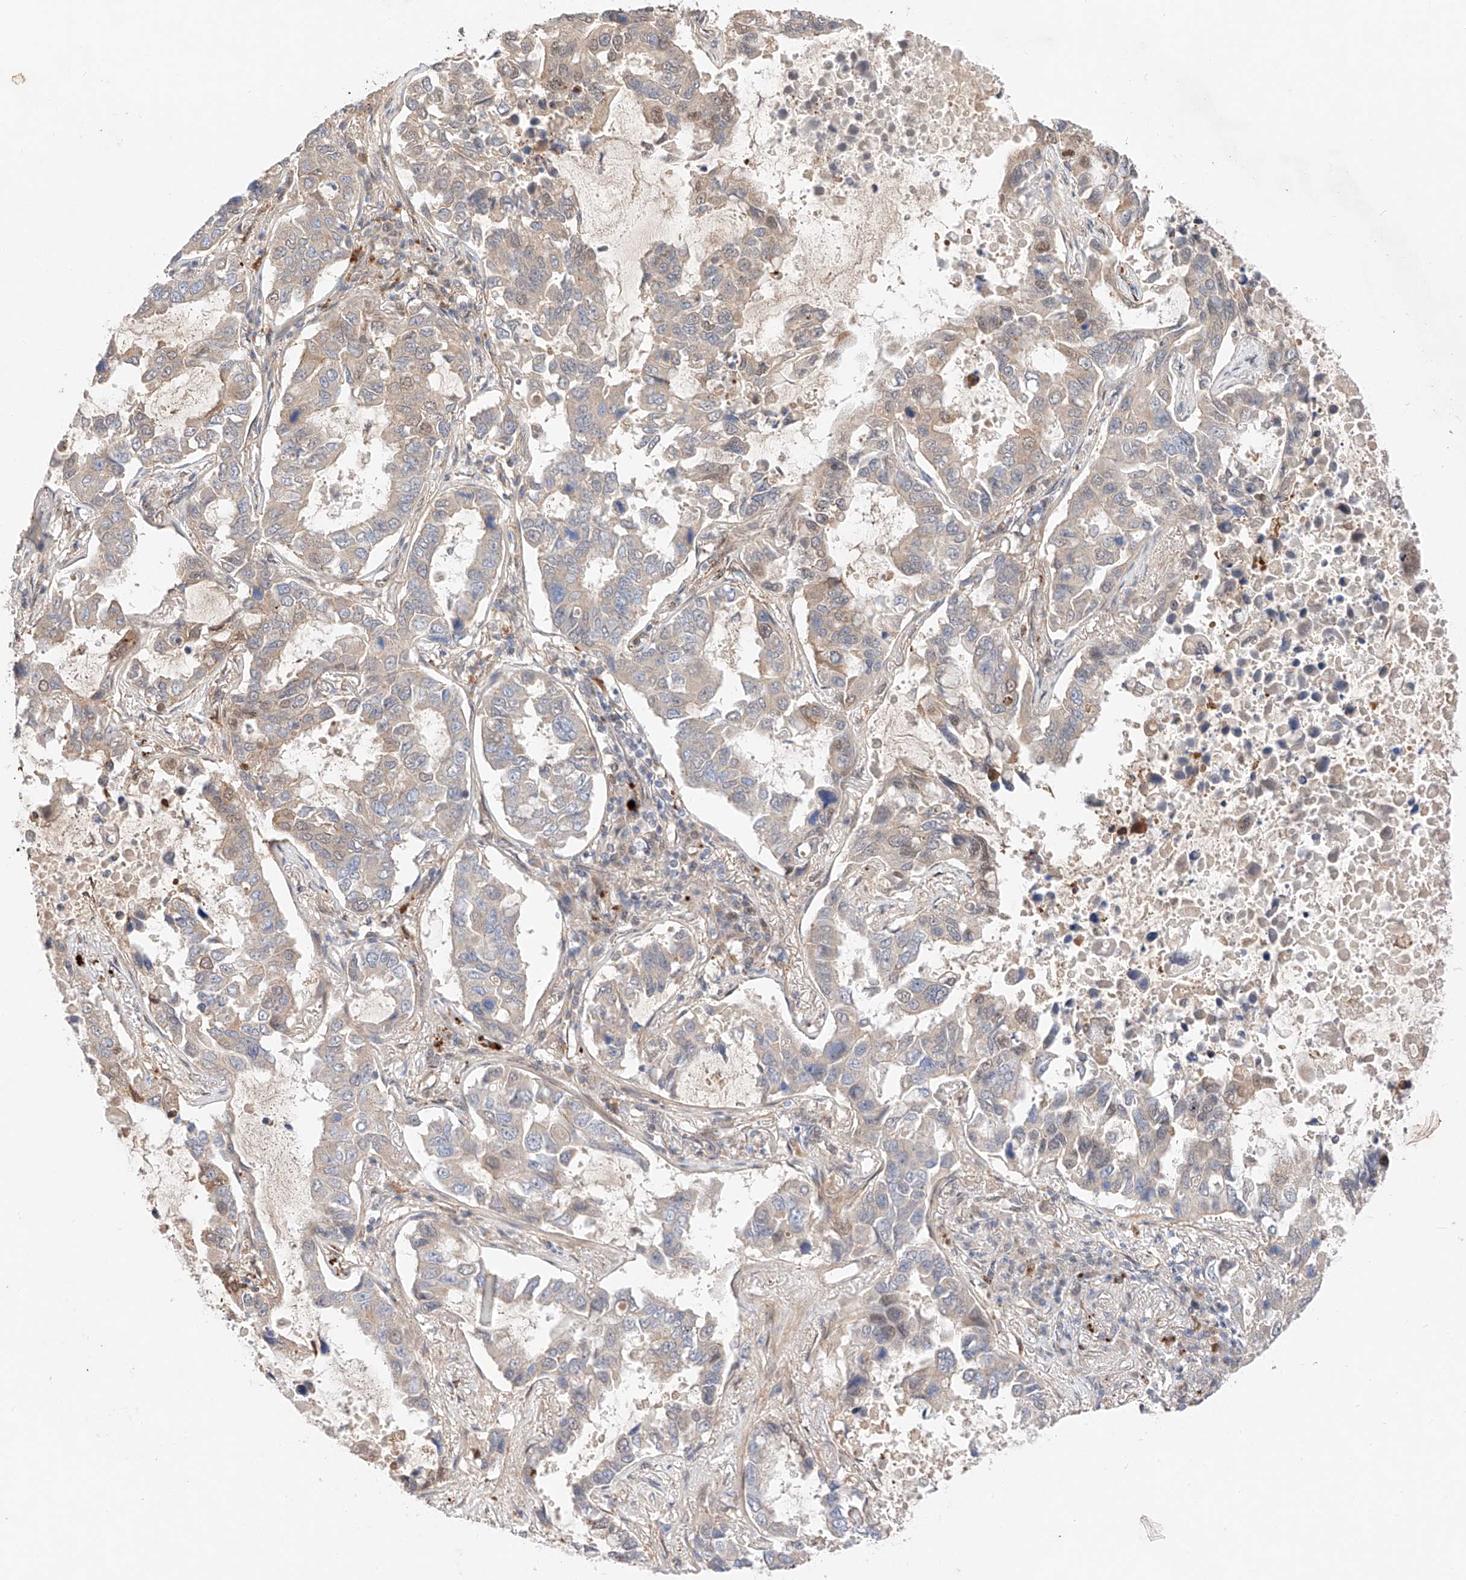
{"staining": {"intensity": "weak", "quantity": "<25%", "location": "cytoplasmic/membranous"}, "tissue": "lung cancer", "cell_type": "Tumor cells", "image_type": "cancer", "snomed": [{"axis": "morphology", "description": "Adenocarcinoma, NOS"}, {"axis": "topography", "description": "Lung"}], "caption": "A photomicrograph of human adenocarcinoma (lung) is negative for staining in tumor cells.", "gene": "GCNT1", "patient": {"sex": "male", "age": 64}}